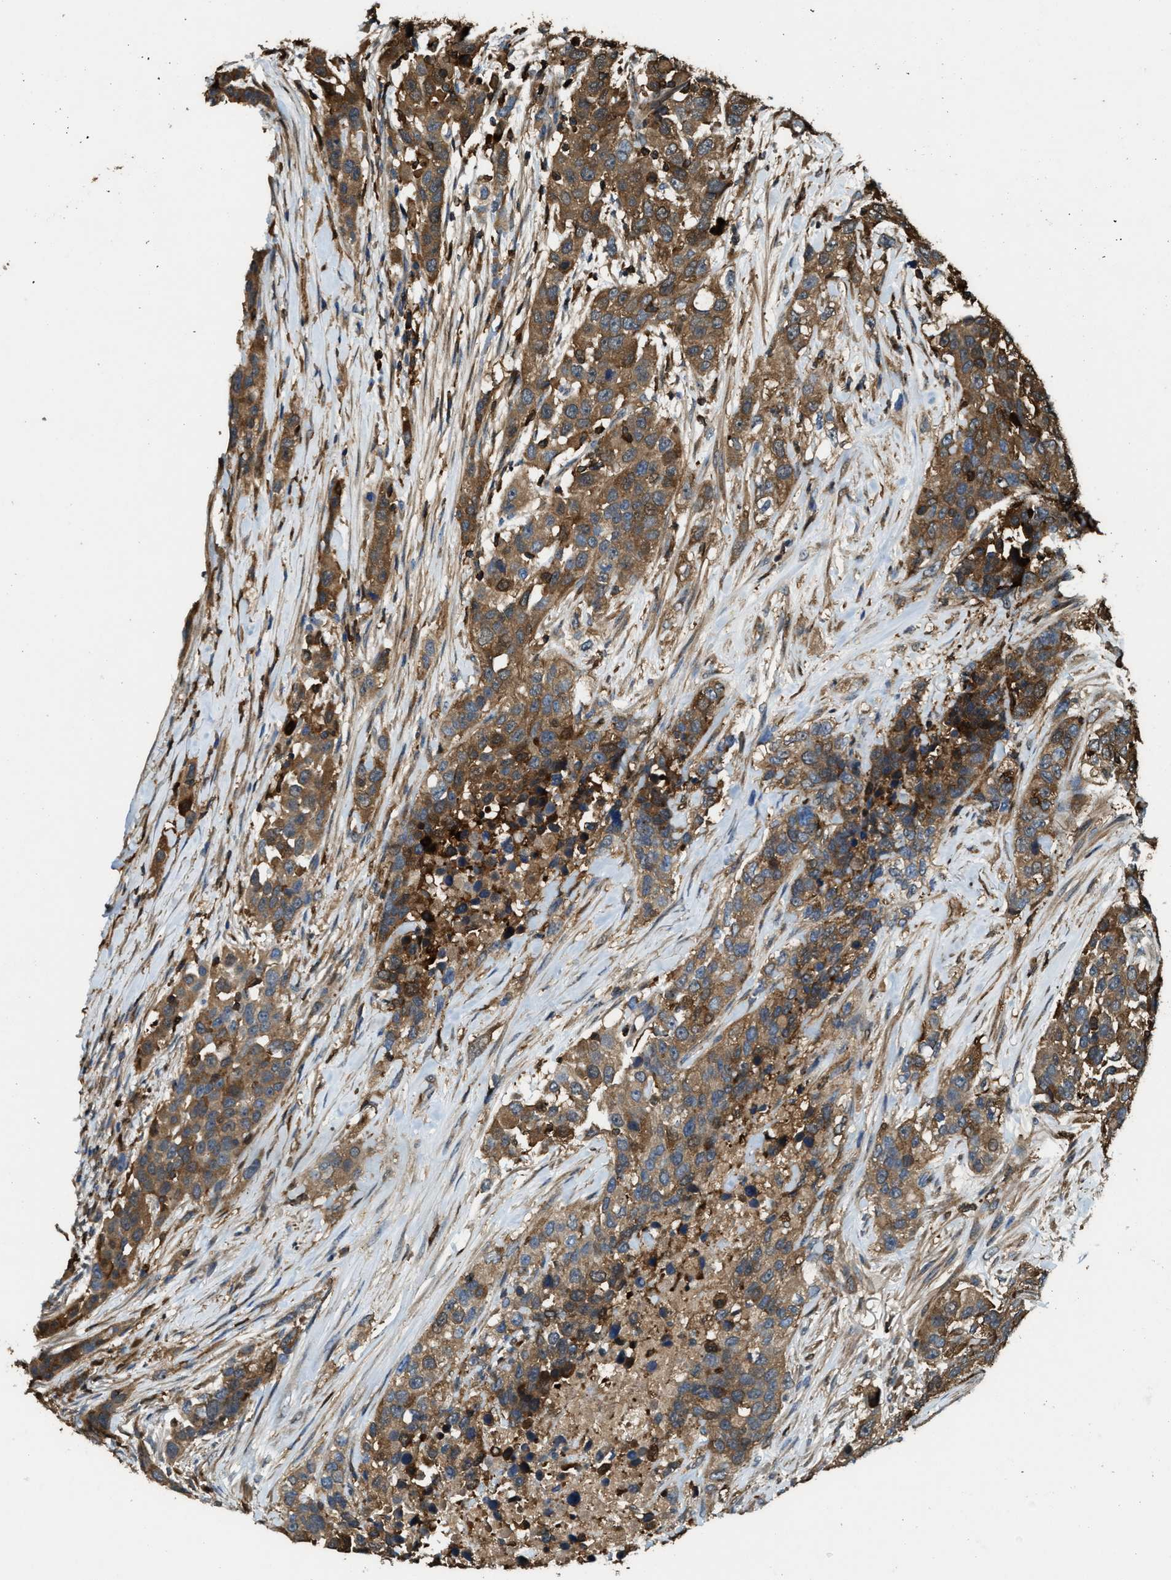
{"staining": {"intensity": "moderate", "quantity": ">75%", "location": "cytoplasmic/membranous"}, "tissue": "urothelial cancer", "cell_type": "Tumor cells", "image_type": "cancer", "snomed": [{"axis": "morphology", "description": "Urothelial carcinoma, High grade"}, {"axis": "topography", "description": "Urinary bladder"}], "caption": "The immunohistochemical stain labels moderate cytoplasmic/membranous staining in tumor cells of high-grade urothelial carcinoma tissue.", "gene": "SERPINB5", "patient": {"sex": "female", "age": 80}}